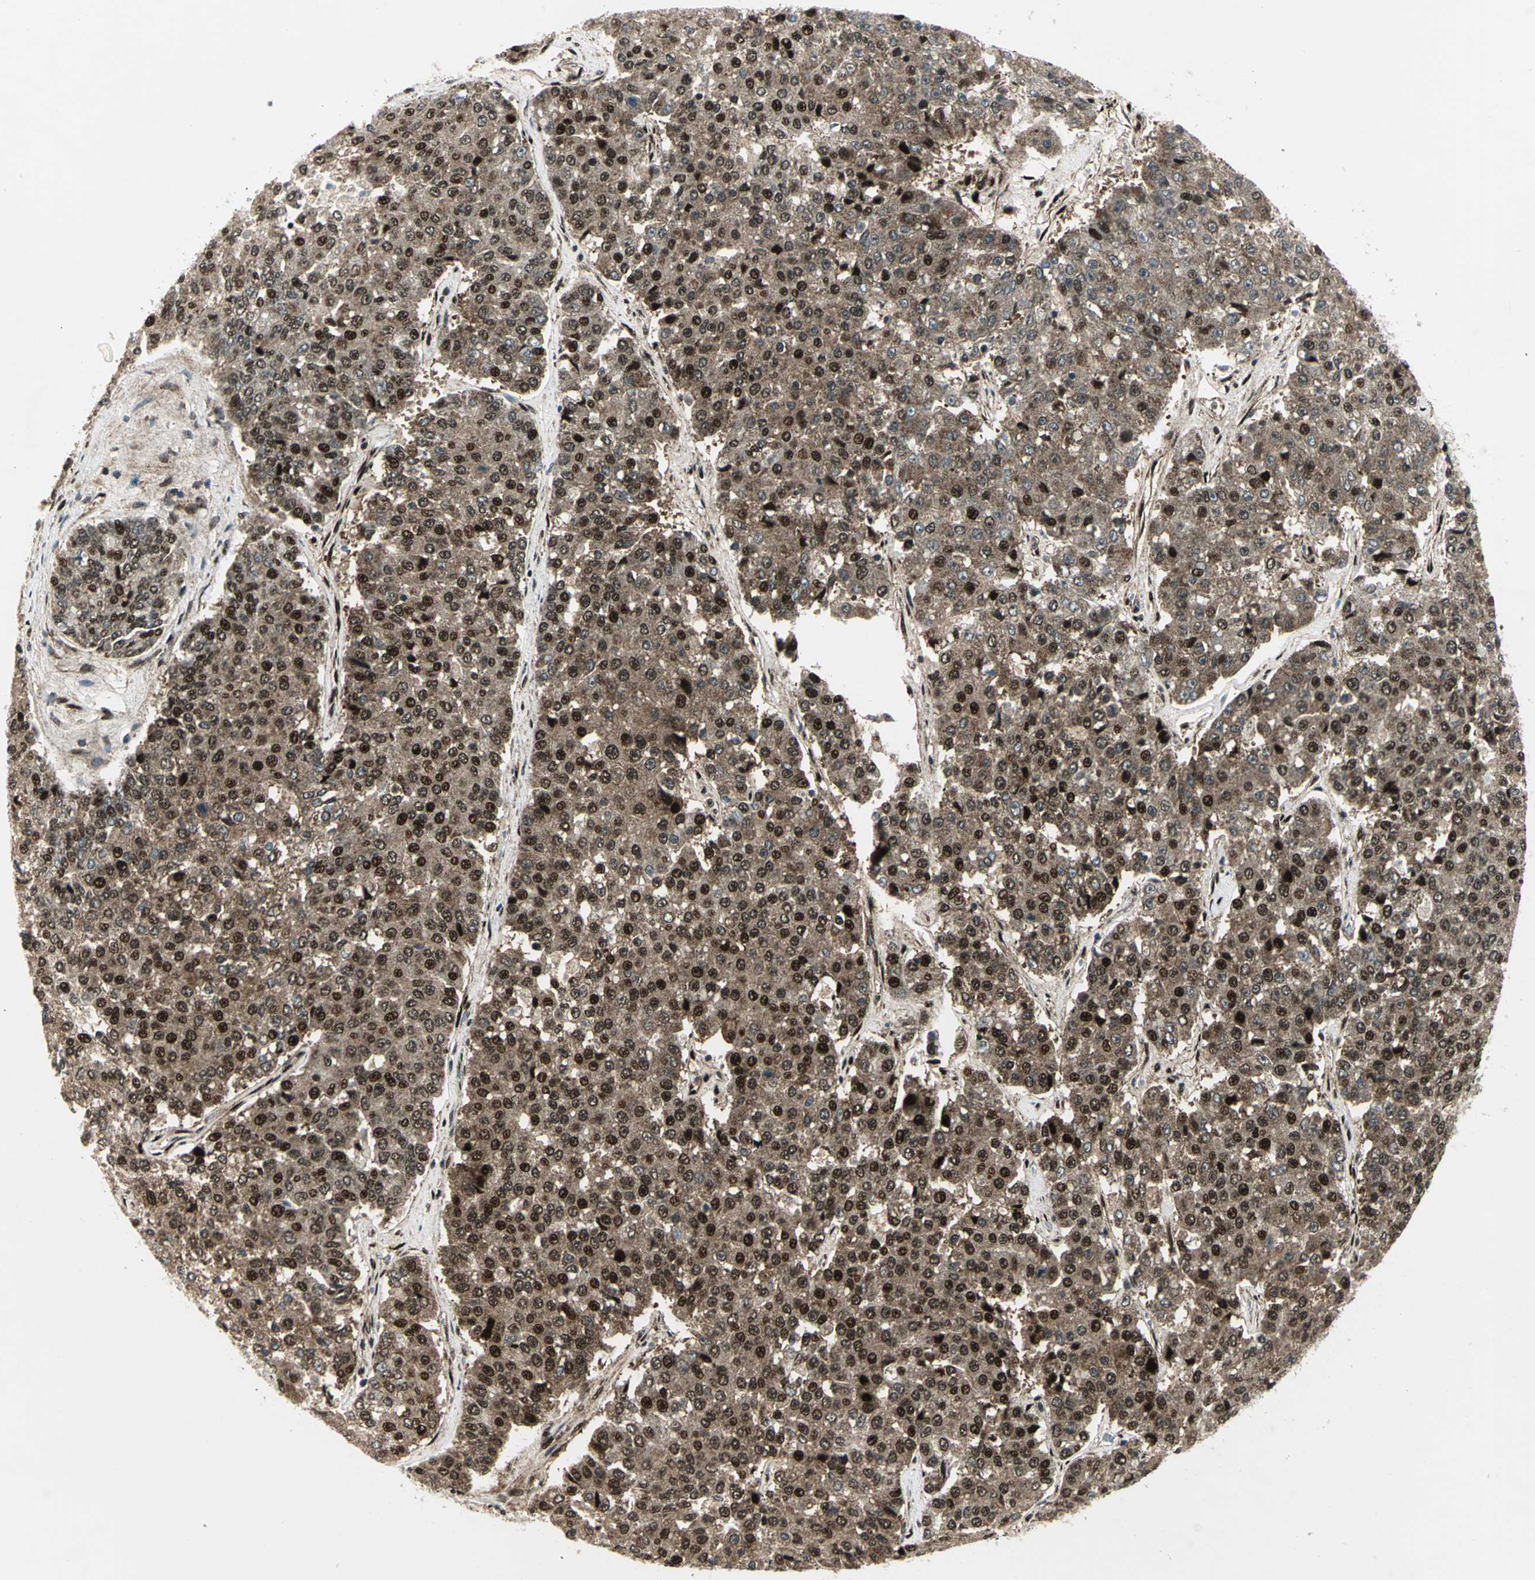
{"staining": {"intensity": "strong", "quantity": ">75%", "location": "cytoplasmic/membranous,nuclear"}, "tissue": "pancreatic cancer", "cell_type": "Tumor cells", "image_type": "cancer", "snomed": [{"axis": "morphology", "description": "Adenocarcinoma, NOS"}, {"axis": "topography", "description": "Pancreas"}], "caption": "Strong cytoplasmic/membranous and nuclear staining is appreciated in approximately >75% of tumor cells in adenocarcinoma (pancreatic).", "gene": "COPS5", "patient": {"sex": "male", "age": 50}}